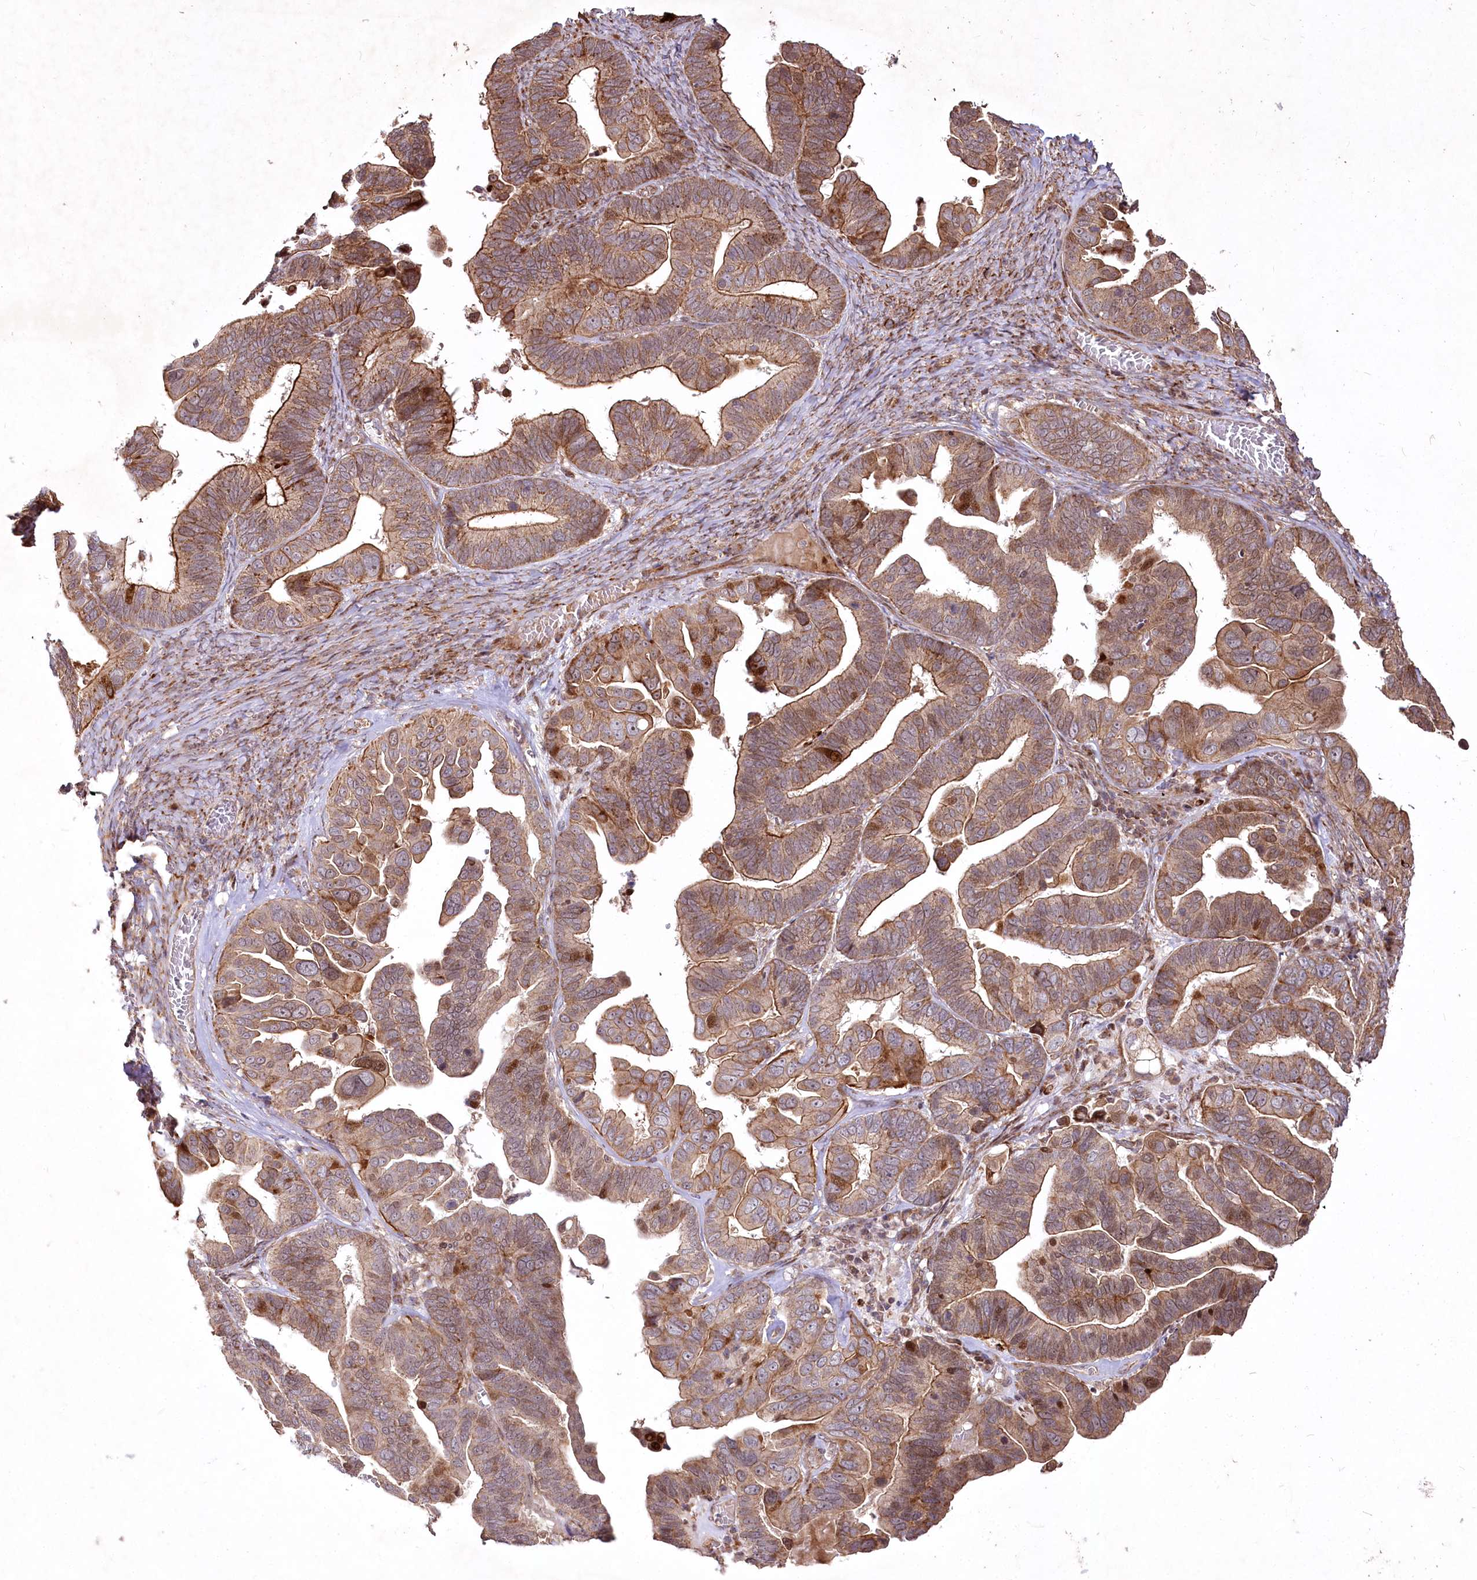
{"staining": {"intensity": "moderate", "quantity": ">75%", "location": "cytoplasmic/membranous,nuclear"}, "tissue": "ovarian cancer", "cell_type": "Tumor cells", "image_type": "cancer", "snomed": [{"axis": "morphology", "description": "Cystadenocarcinoma, serous, NOS"}, {"axis": "topography", "description": "Ovary"}], "caption": "A brown stain highlights moderate cytoplasmic/membranous and nuclear expression of a protein in serous cystadenocarcinoma (ovarian) tumor cells.", "gene": "PSTK", "patient": {"sex": "female", "age": 56}}